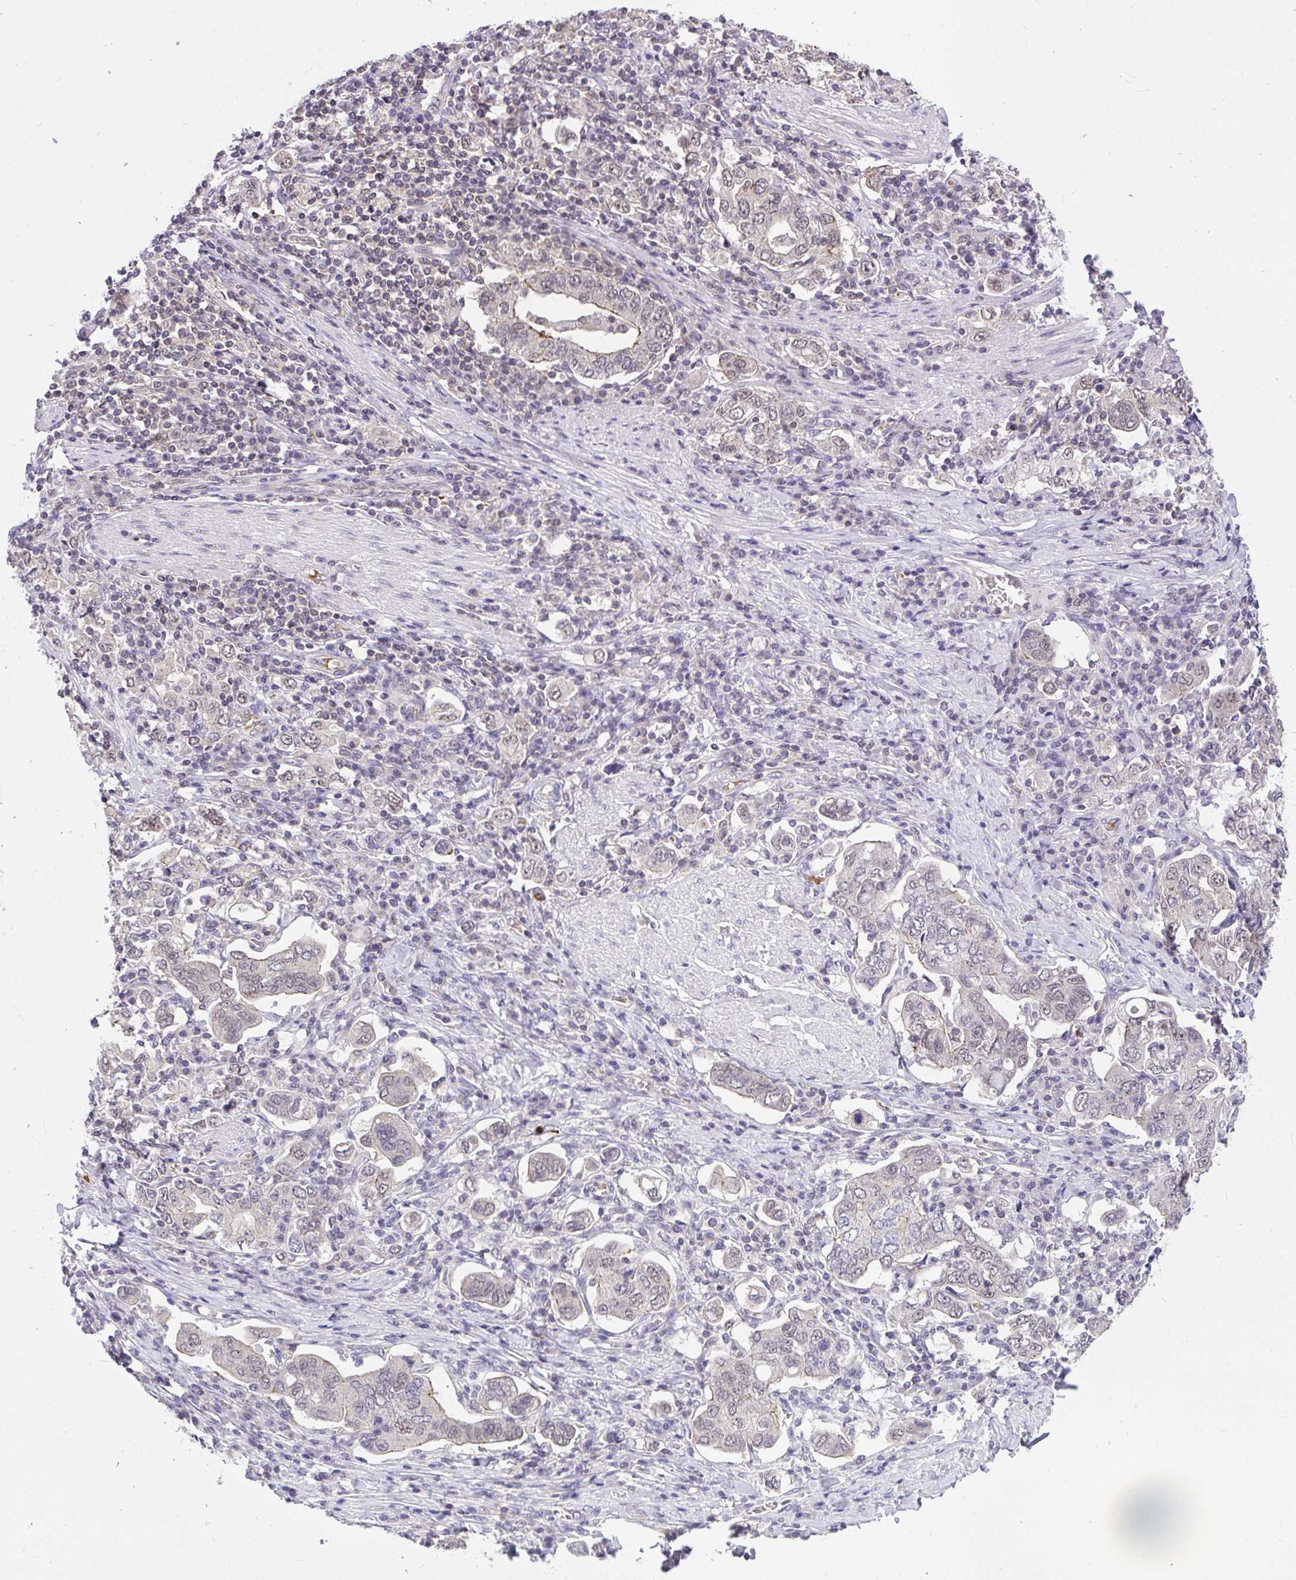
{"staining": {"intensity": "negative", "quantity": "none", "location": "none"}, "tissue": "stomach cancer", "cell_type": "Tumor cells", "image_type": "cancer", "snomed": [{"axis": "morphology", "description": "Adenocarcinoma, NOS"}, {"axis": "topography", "description": "Stomach, upper"}, {"axis": "topography", "description": "Stomach"}], "caption": "Immunohistochemical staining of stomach cancer shows no significant expression in tumor cells.", "gene": "PPP1CA", "patient": {"sex": "male", "age": 62}}